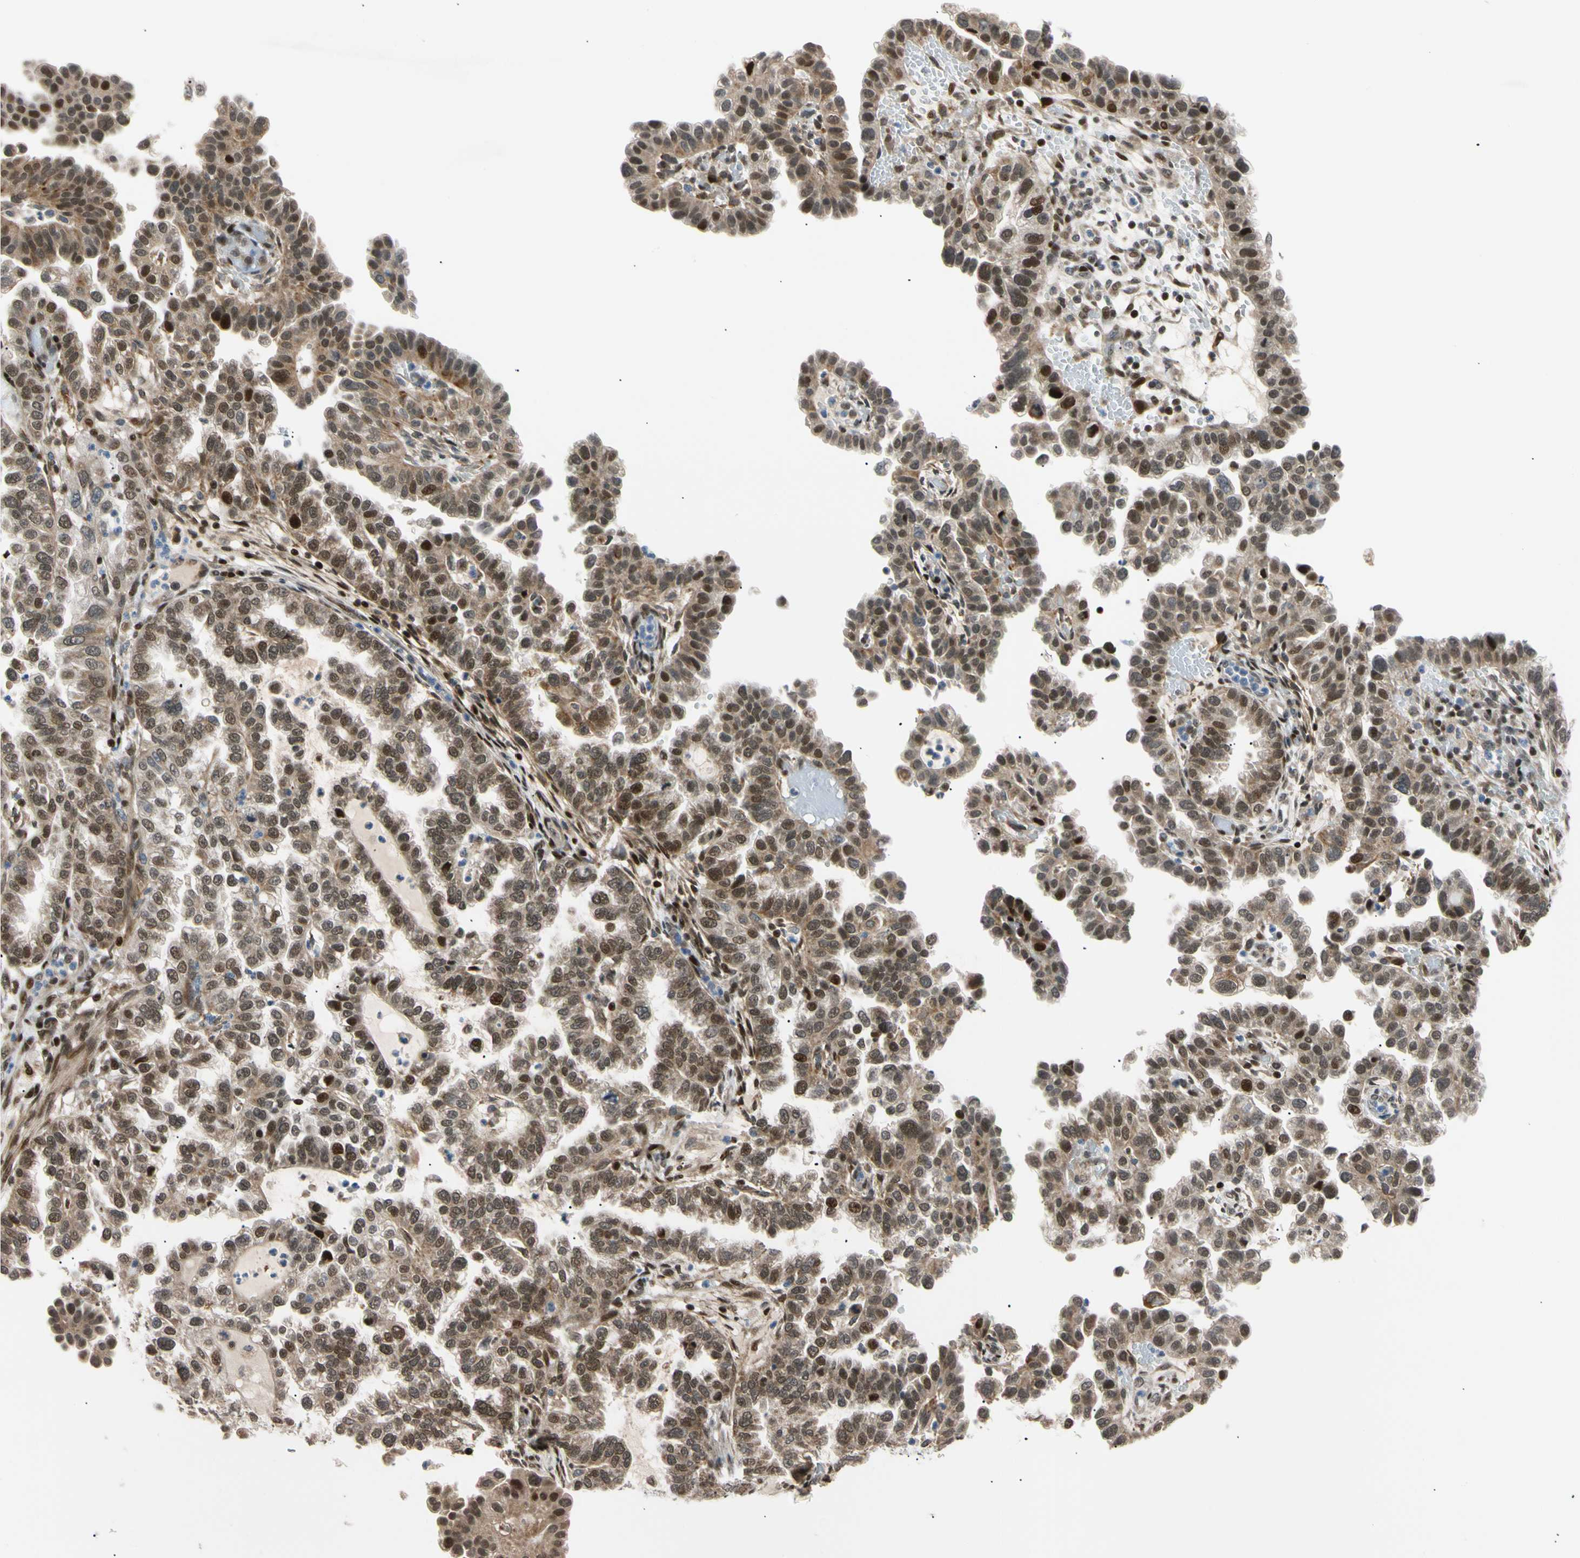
{"staining": {"intensity": "moderate", "quantity": ">75%", "location": "nuclear"}, "tissue": "endometrial cancer", "cell_type": "Tumor cells", "image_type": "cancer", "snomed": [{"axis": "morphology", "description": "Adenocarcinoma, NOS"}, {"axis": "topography", "description": "Endometrium"}], "caption": "Moderate nuclear staining is appreciated in approximately >75% of tumor cells in endometrial cancer.", "gene": "E2F1", "patient": {"sex": "female", "age": 85}}